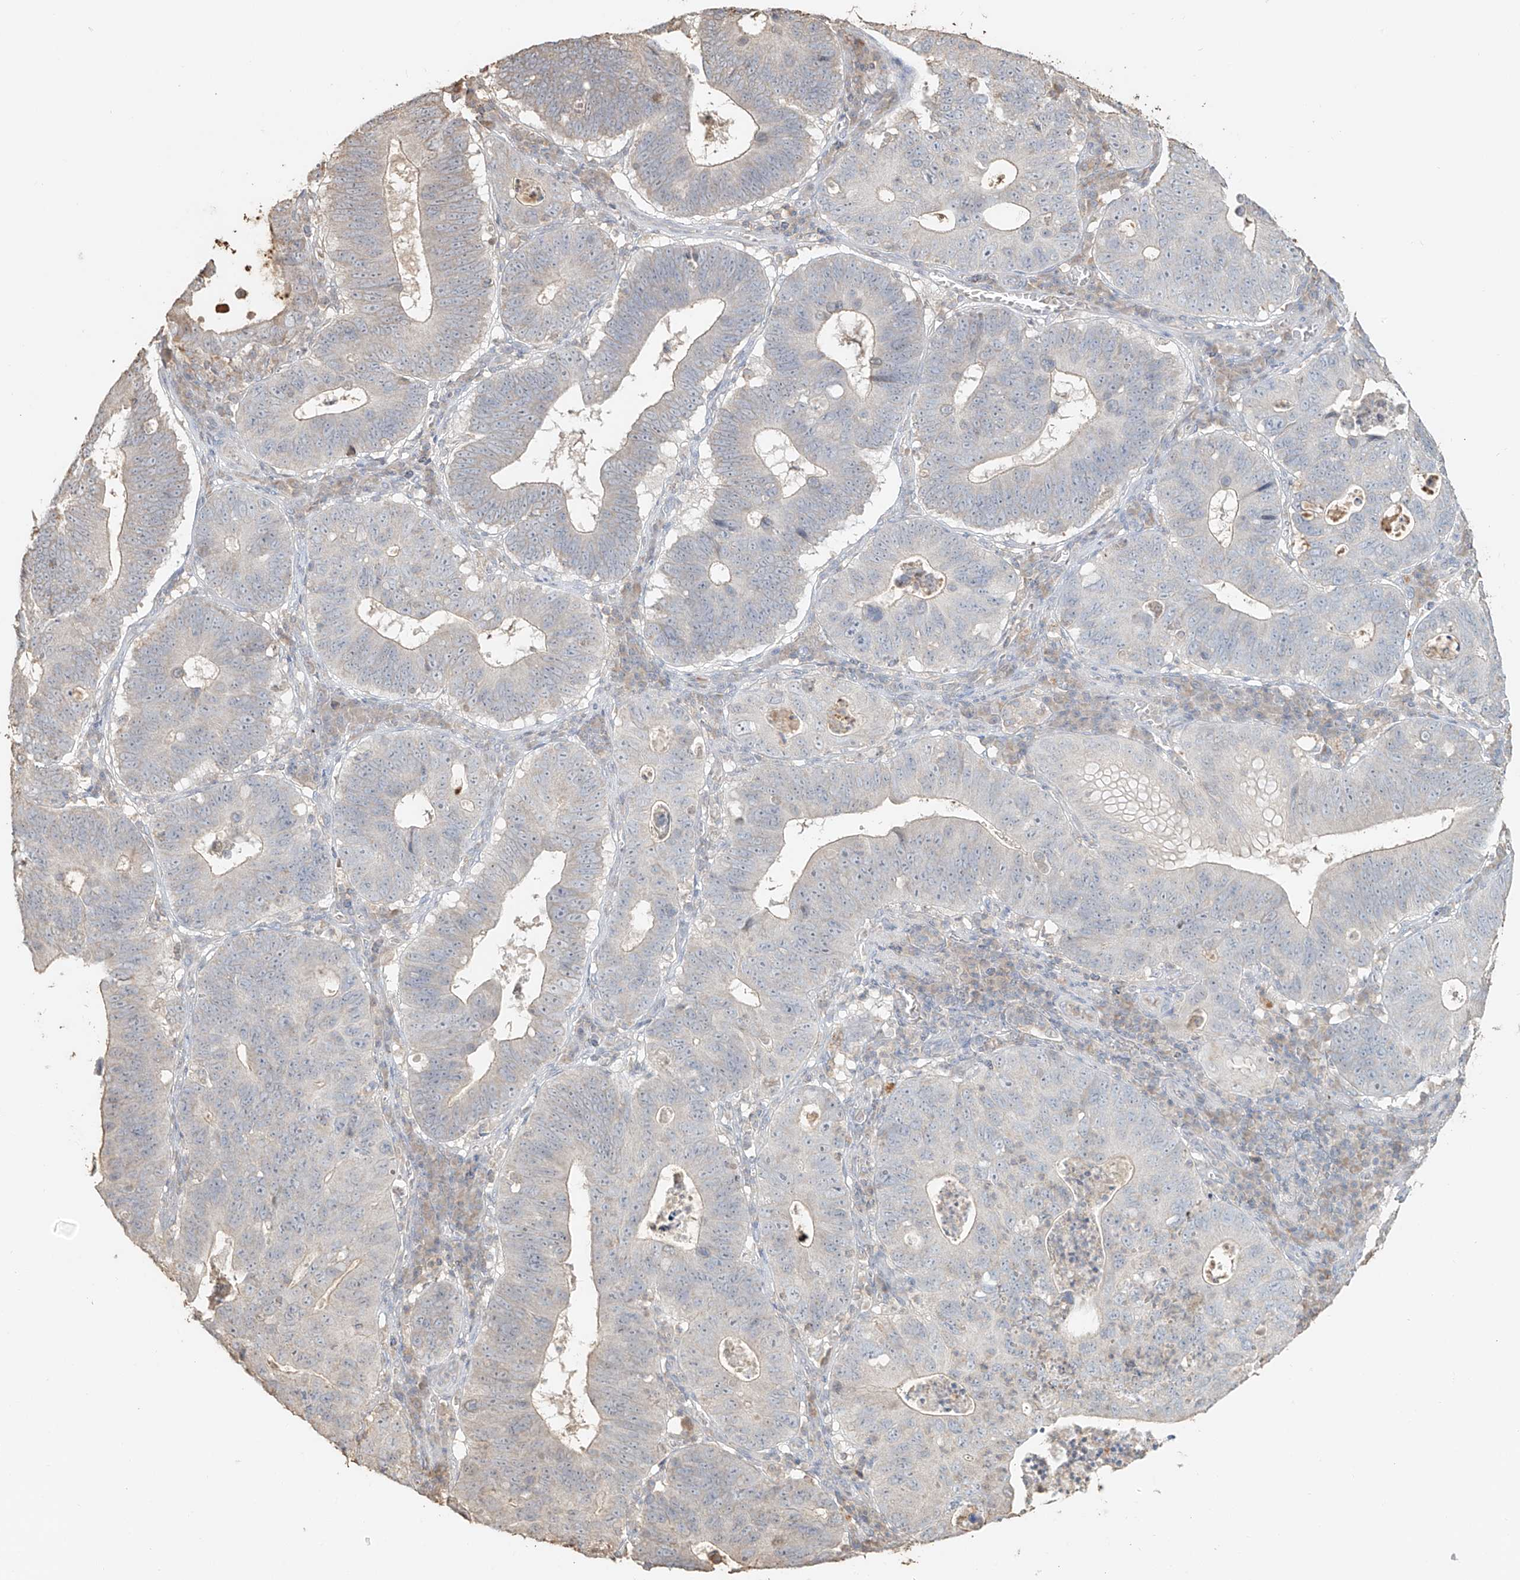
{"staining": {"intensity": "negative", "quantity": "none", "location": "none"}, "tissue": "stomach cancer", "cell_type": "Tumor cells", "image_type": "cancer", "snomed": [{"axis": "morphology", "description": "Adenocarcinoma, NOS"}, {"axis": "topography", "description": "Stomach"}], "caption": "The image demonstrates no staining of tumor cells in stomach cancer (adenocarcinoma).", "gene": "NPHS1", "patient": {"sex": "male", "age": 59}}